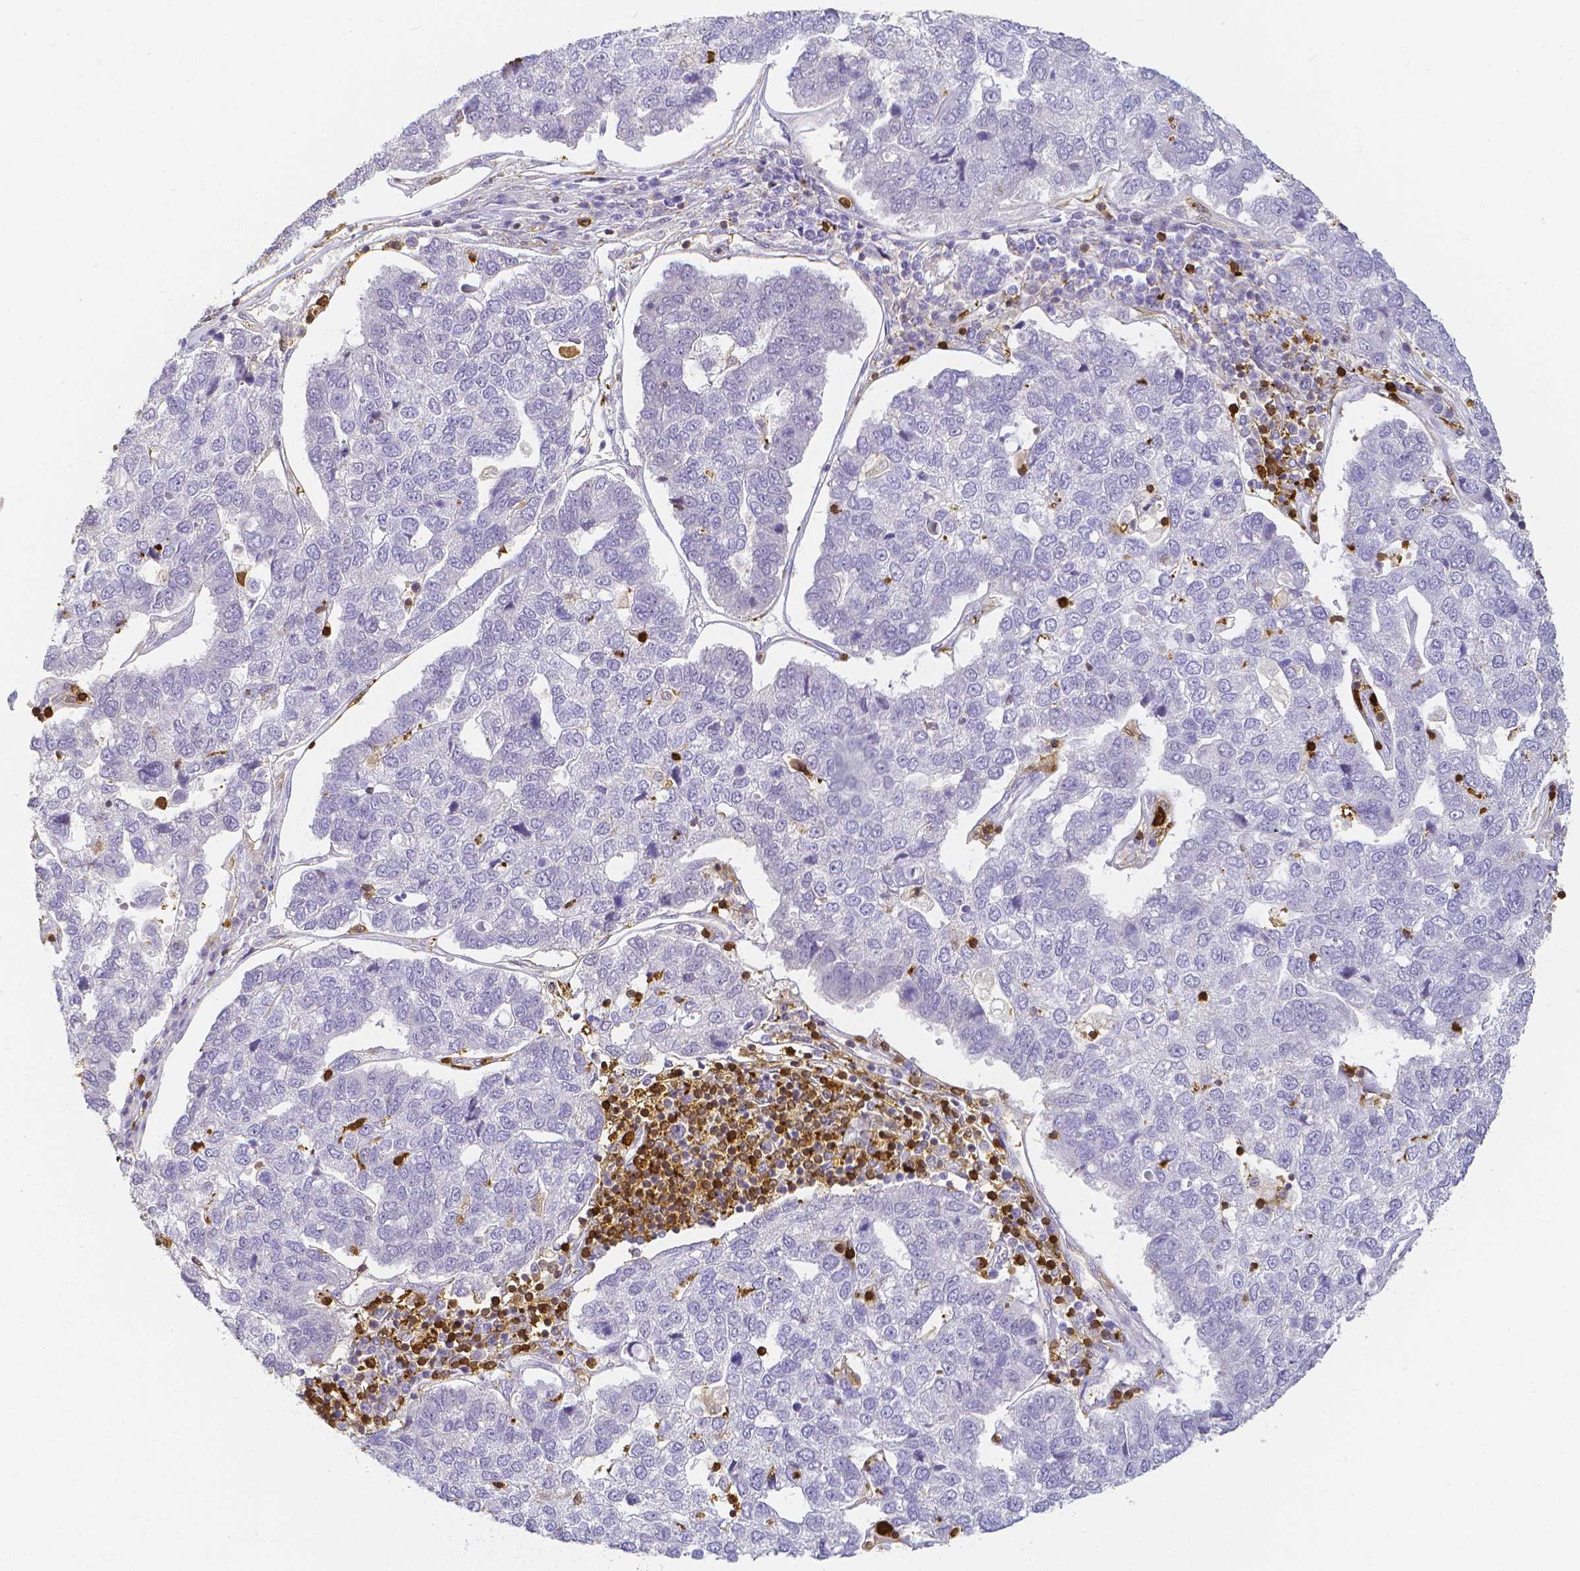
{"staining": {"intensity": "negative", "quantity": "none", "location": "none"}, "tissue": "pancreatic cancer", "cell_type": "Tumor cells", "image_type": "cancer", "snomed": [{"axis": "morphology", "description": "Adenocarcinoma, NOS"}, {"axis": "topography", "description": "Pancreas"}], "caption": "Pancreatic cancer (adenocarcinoma) was stained to show a protein in brown. There is no significant expression in tumor cells.", "gene": "COTL1", "patient": {"sex": "female", "age": 61}}